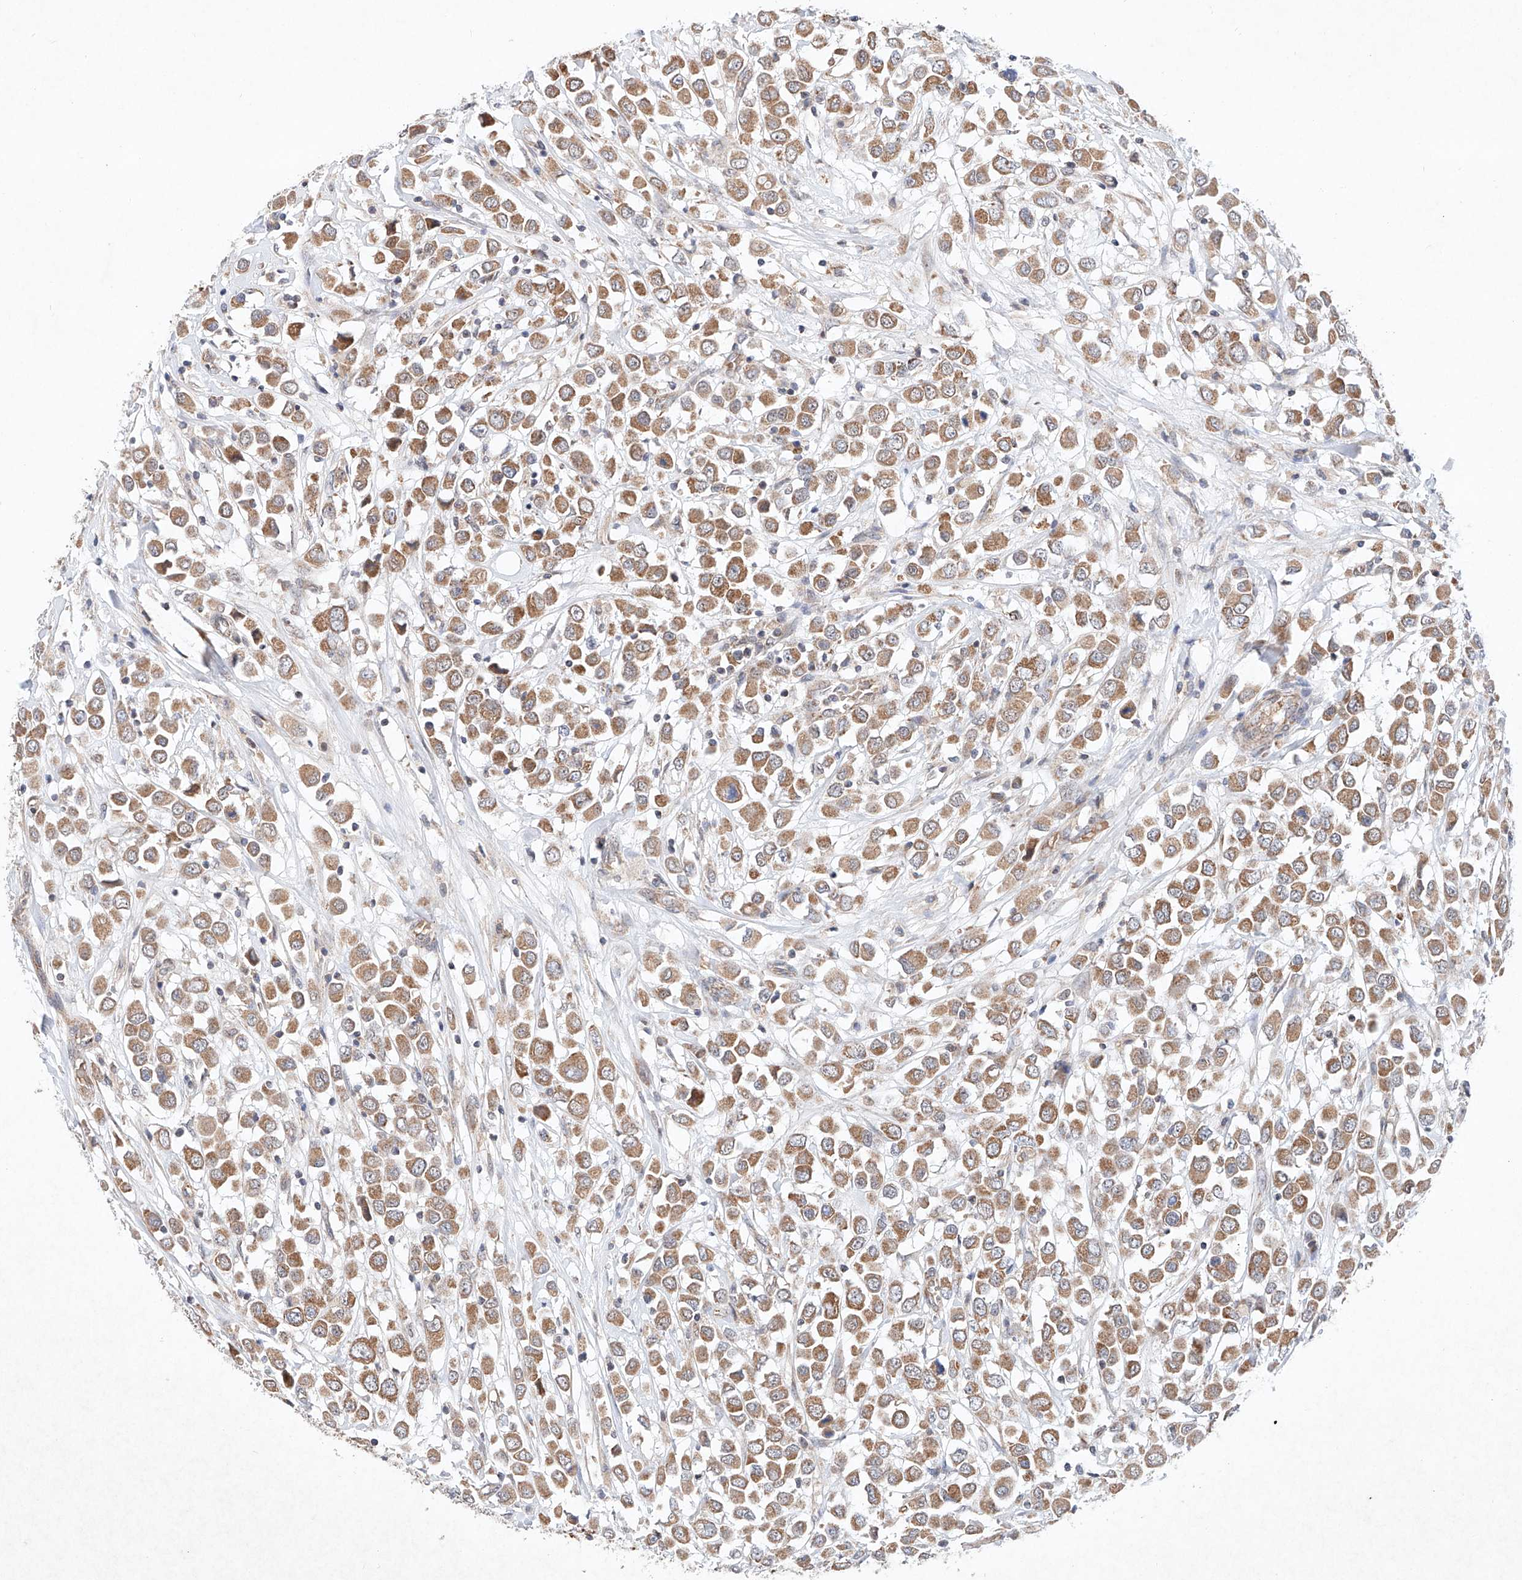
{"staining": {"intensity": "moderate", "quantity": ">75%", "location": "cytoplasmic/membranous"}, "tissue": "breast cancer", "cell_type": "Tumor cells", "image_type": "cancer", "snomed": [{"axis": "morphology", "description": "Duct carcinoma"}, {"axis": "topography", "description": "Breast"}], "caption": "The micrograph exhibits immunohistochemical staining of invasive ductal carcinoma (breast). There is moderate cytoplasmic/membranous expression is identified in about >75% of tumor cells. (Brightfield microscopy of DAB IHC at high magnification).", "gene": "FASTK", "patient": {"sex": "female", "age": 61}}